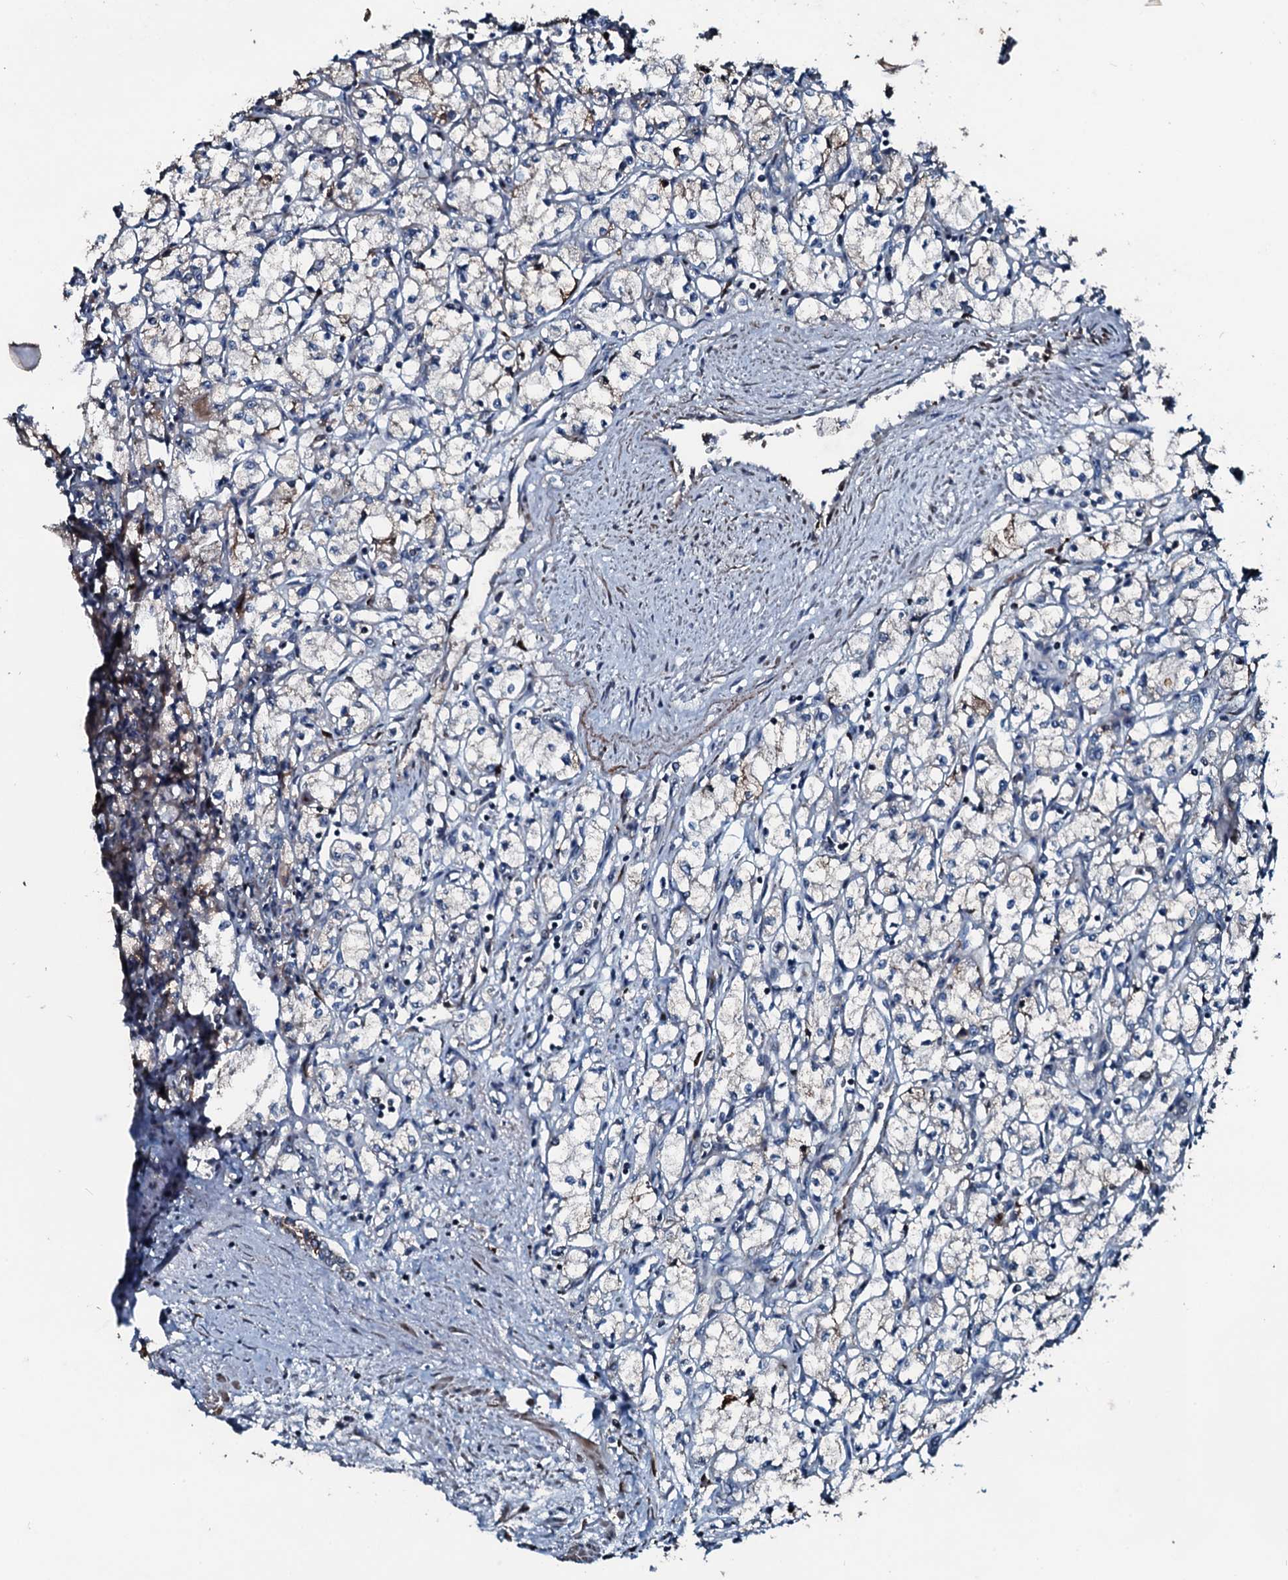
{"staining": {"intensity": "weak", "quantity": "<25%", "location": "cytoplasmic/membranous"}, "tissue": "renal cancer", "cell_type": "Tumor cells", "image_type": "cancer", "snomed": [{"axis": "morphology", "description": "Adenocarcinoma, NOS"}, {"axis": "topography", "description": "Kidney"}], "caption": "High magnification brightfield microscopy of adenocarcinoma (renal) stained with DAB (3,3'-diaminobenzidine) (brown) and counterstained with hematoxylin (blue): tumor cells show no significant positivity.", "gene": "AARS1", "patient": {"sex": "male", "age": 59}}